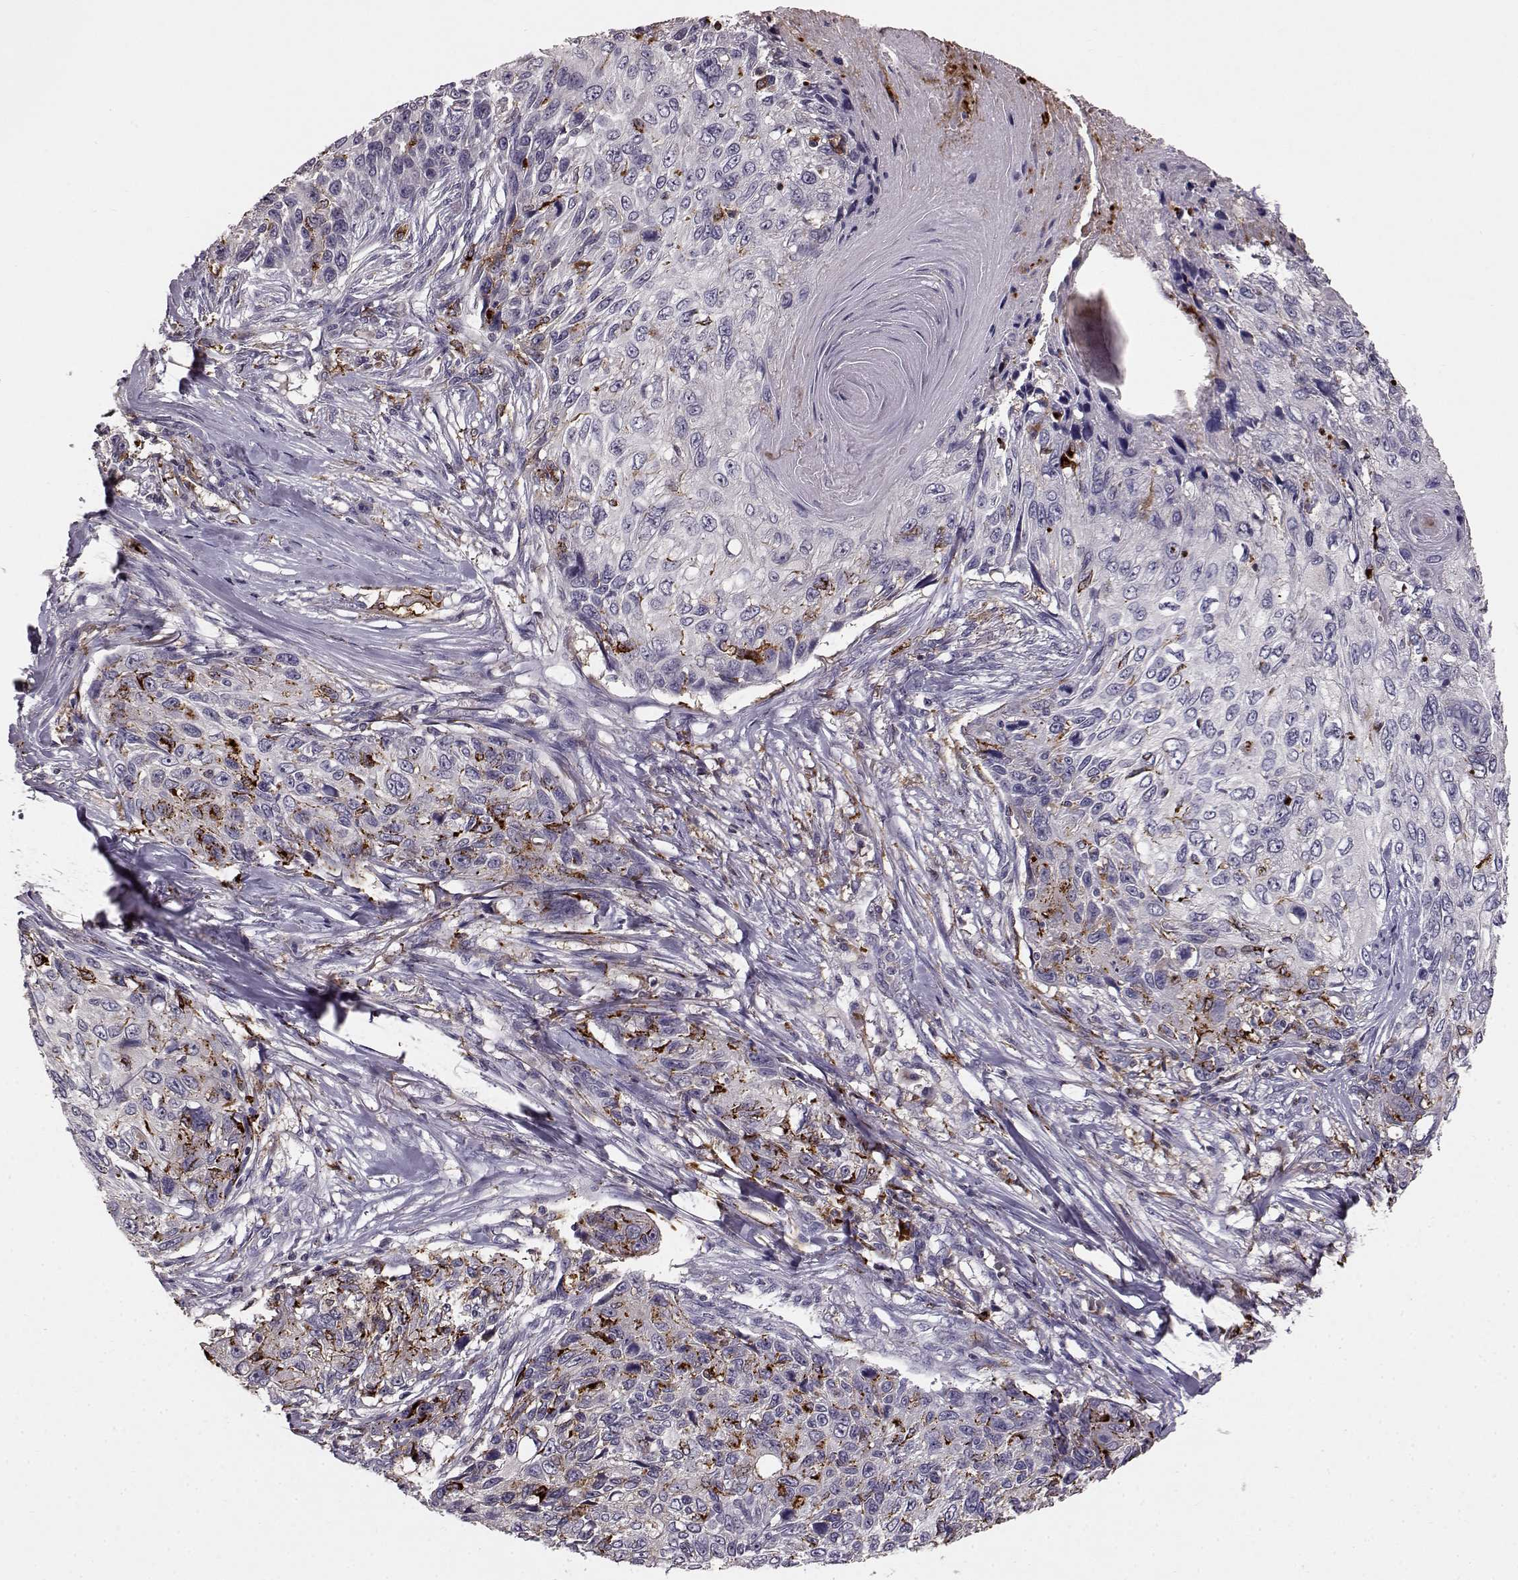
{"staining": {"intensity": "negative", "quantity": "none", "location": "none"}, "tissue": "skin cancer", "cell_type": "Tumor cells", "image_type": "cancer", "snomed": [{"axis": "morphology", "description": "Squamous cell carcinoma, NOS"}, {"axis": "topography", "description": "Skin"}], "caption": "Immunohistochemistry (IHC) of human skin cancer (squamous cell carcinoma) demonstrates no positivity in tumor cells.", "gene": "CCNF", "patient": {"sex": "male", "age": 92}}